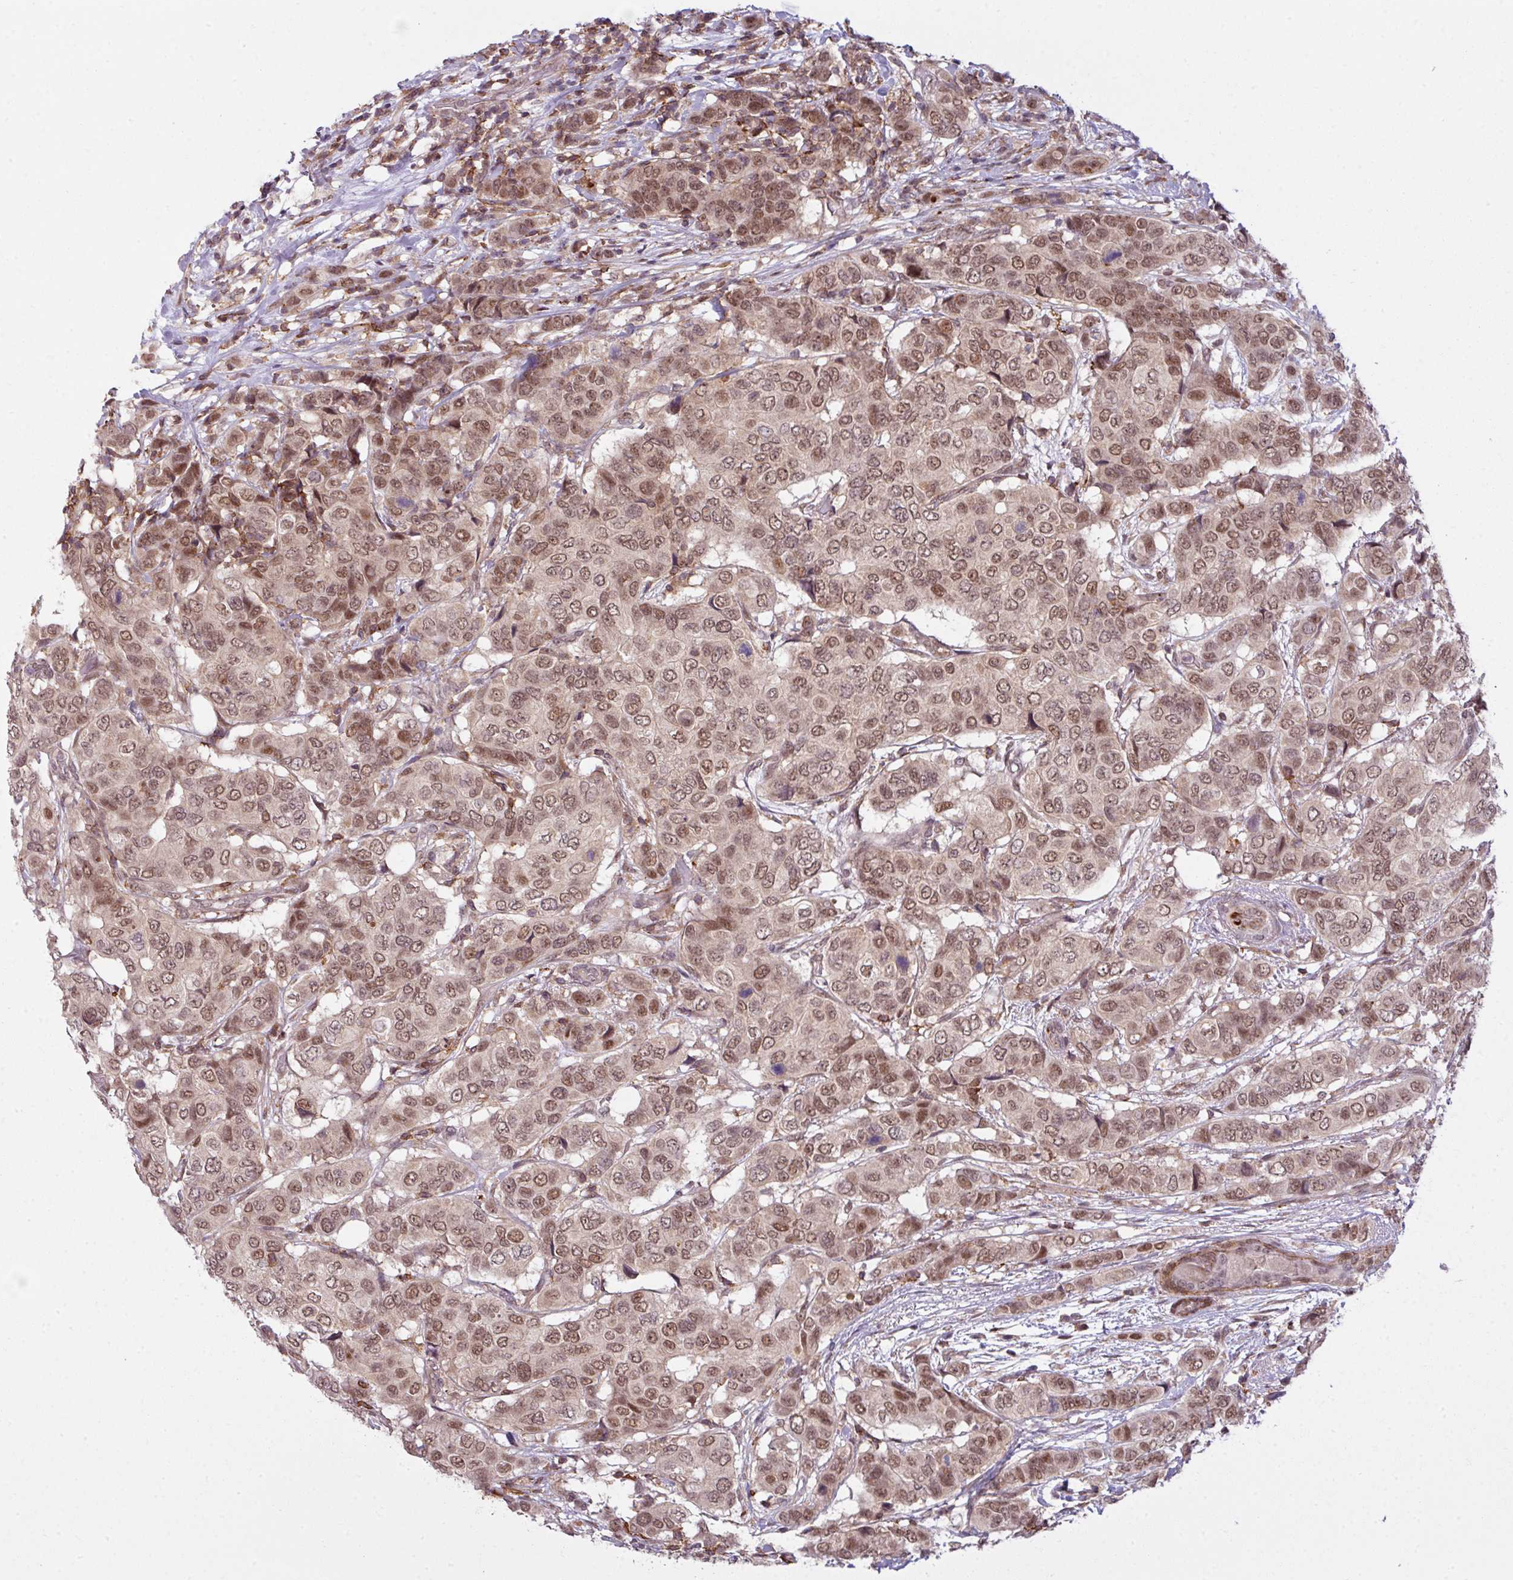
{"staining": {"intensity": "moderate", "quantity": ">75%", "location": "nuclear"}, "tissue": "breast cancer", "cell_type": "Tumor cells", "image_type": "cancer", "snomed": [{"axis": "morphology", "description": "Lobular carcinoma"}, {"axis": "topography", "description": "Breast"}], "caption": "The histopathology image shows staining of breast lobular carcinoma, revealing moderate nuclear protein expression (brown color) within tumor cells.", "gene": "ZC2HC1C", "patient": {"sex": "female", "age": 51}}